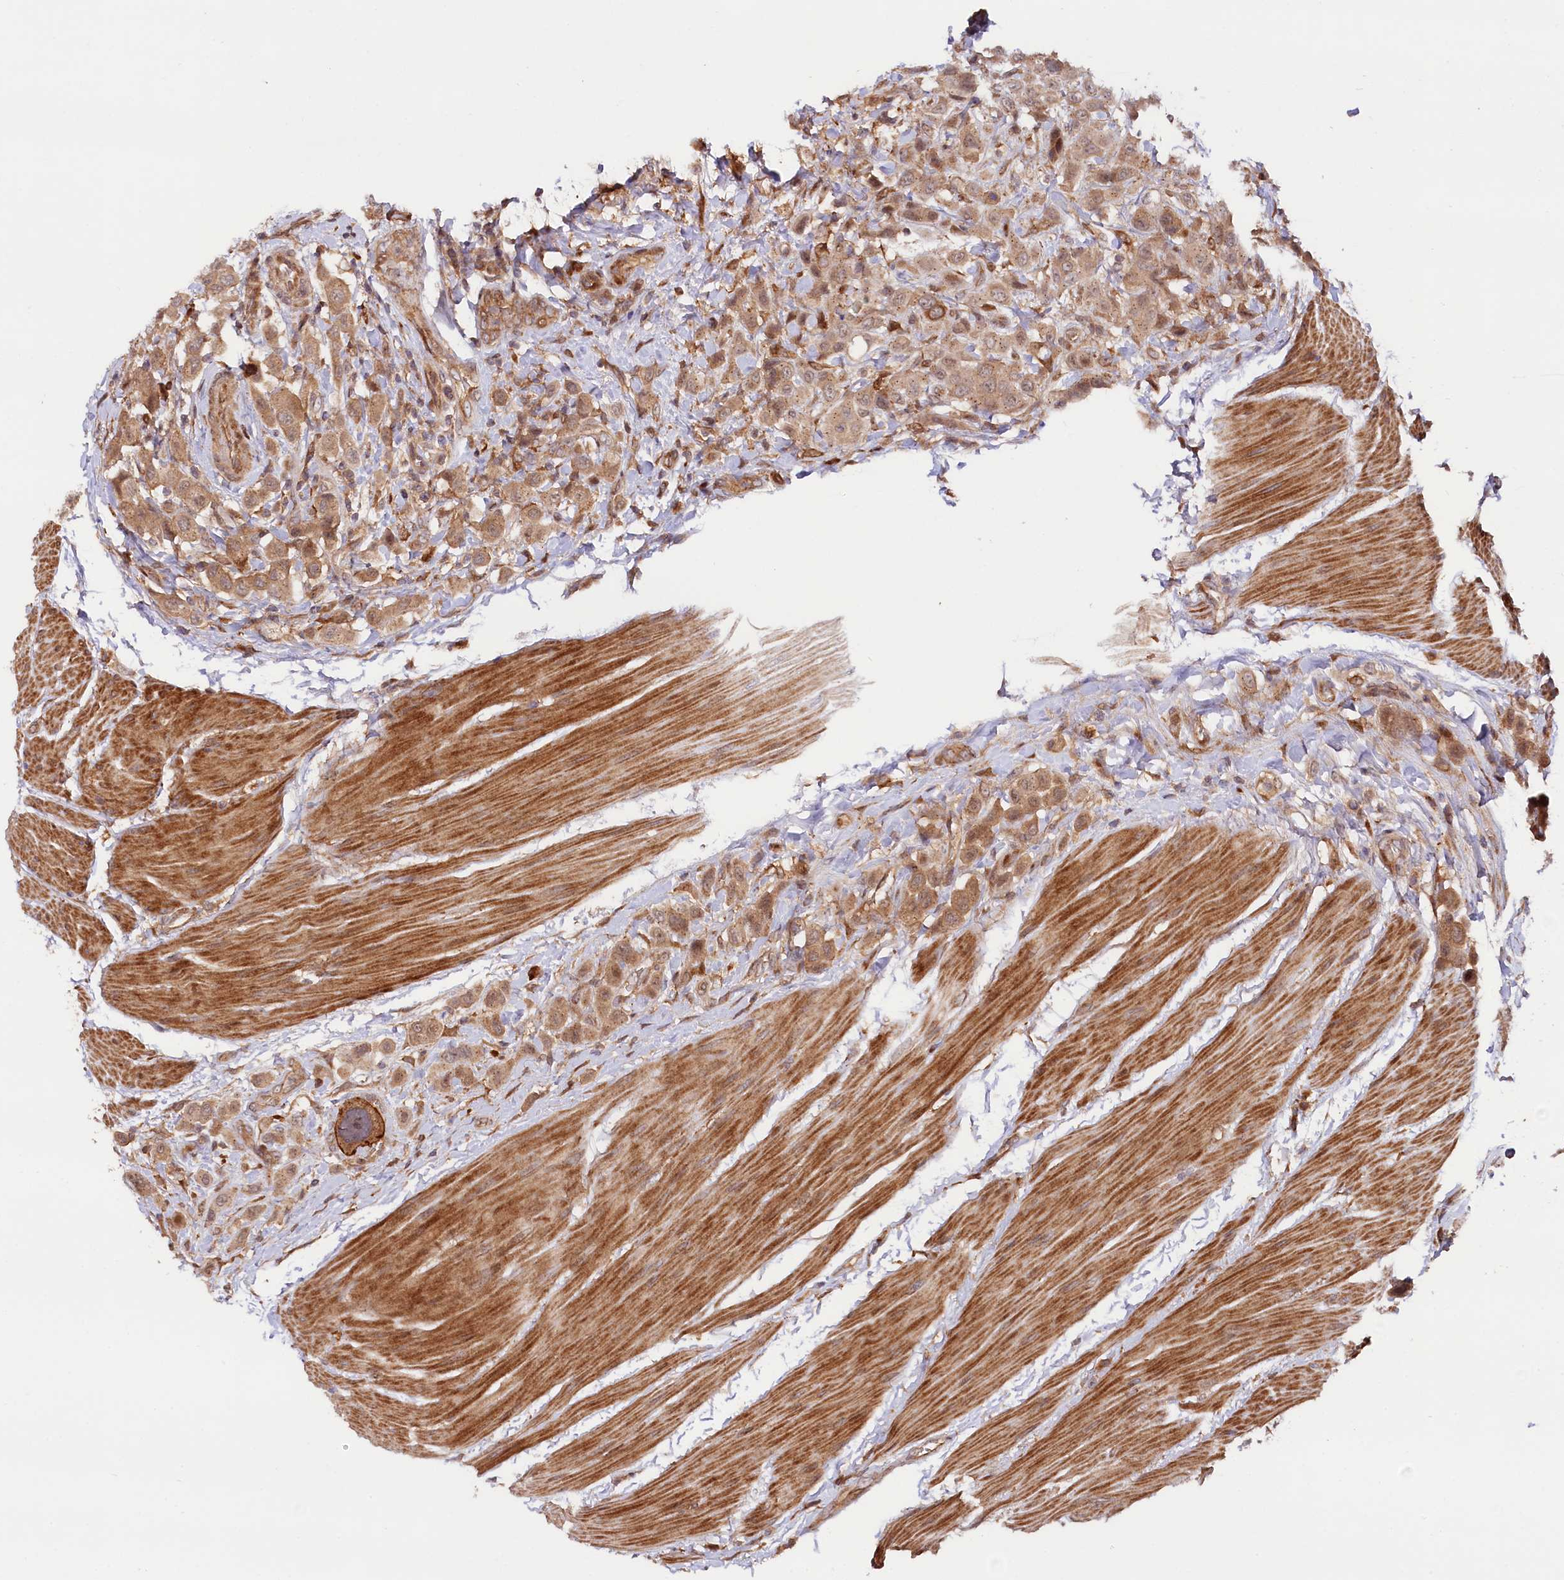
{"staining": {"intensity": "moderate", "quantity": ">75%", "location": "cytoplasmic/membranous"}, "tissue": "urothelial cancer", "cell_type": "Tumor cells", "image_type": "cancer", "snomed": [{"axis": "morphology", "description": "Urothelial carcinoma, High grade"}, {"axis": "topography", "description": "Urinary bladder"}], "caption": "DAB (3,3'-diaminobenzidine) immunohistochemical staining of urothelial carcinoma (high-grade) exhibits moderate cytoplasmic/membranous protein positivity in approximately >75% of tumor cells.", "gene": "NEDD1", "patient": {"sex": "male", "age": 50}}